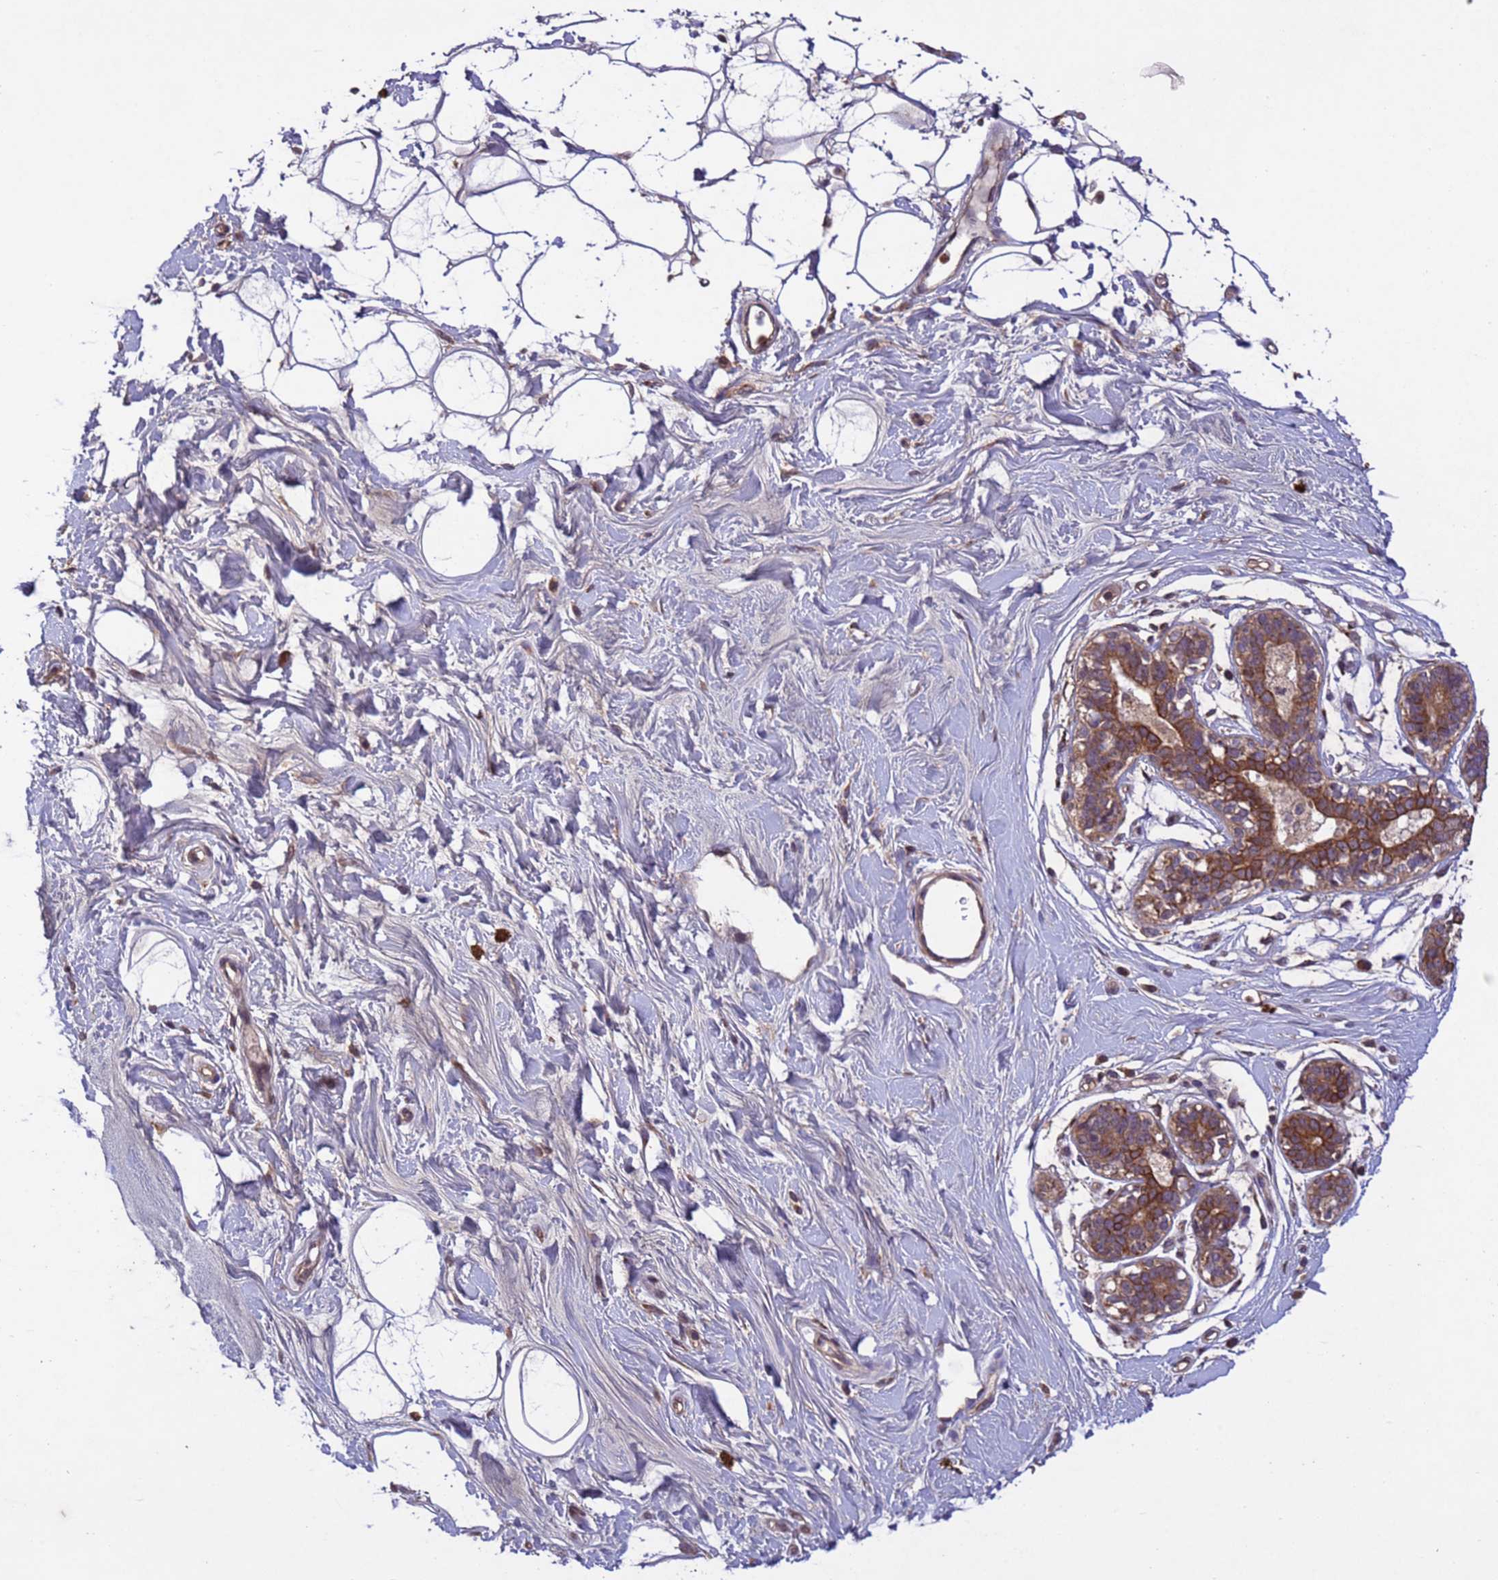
{"staining": {"intensity": "negative", "quantity": "none", "location": "none"}, "tissue": "adipose tissue", "cell_type": "Adipocytes", "image_type": "normal", "snomed": [{"axis": "morphology", "description": "Normal tissue, NOS"}, {"axis": "topography", "description": "Breast"}], "caption": "IHC image of unremarkable adipose tissue: adipose tissue stained with DAB reveals no significant protein expression in adipocytes.", "gene": "FASTKD1", "patient": {"sex": "female", "age": 26}}